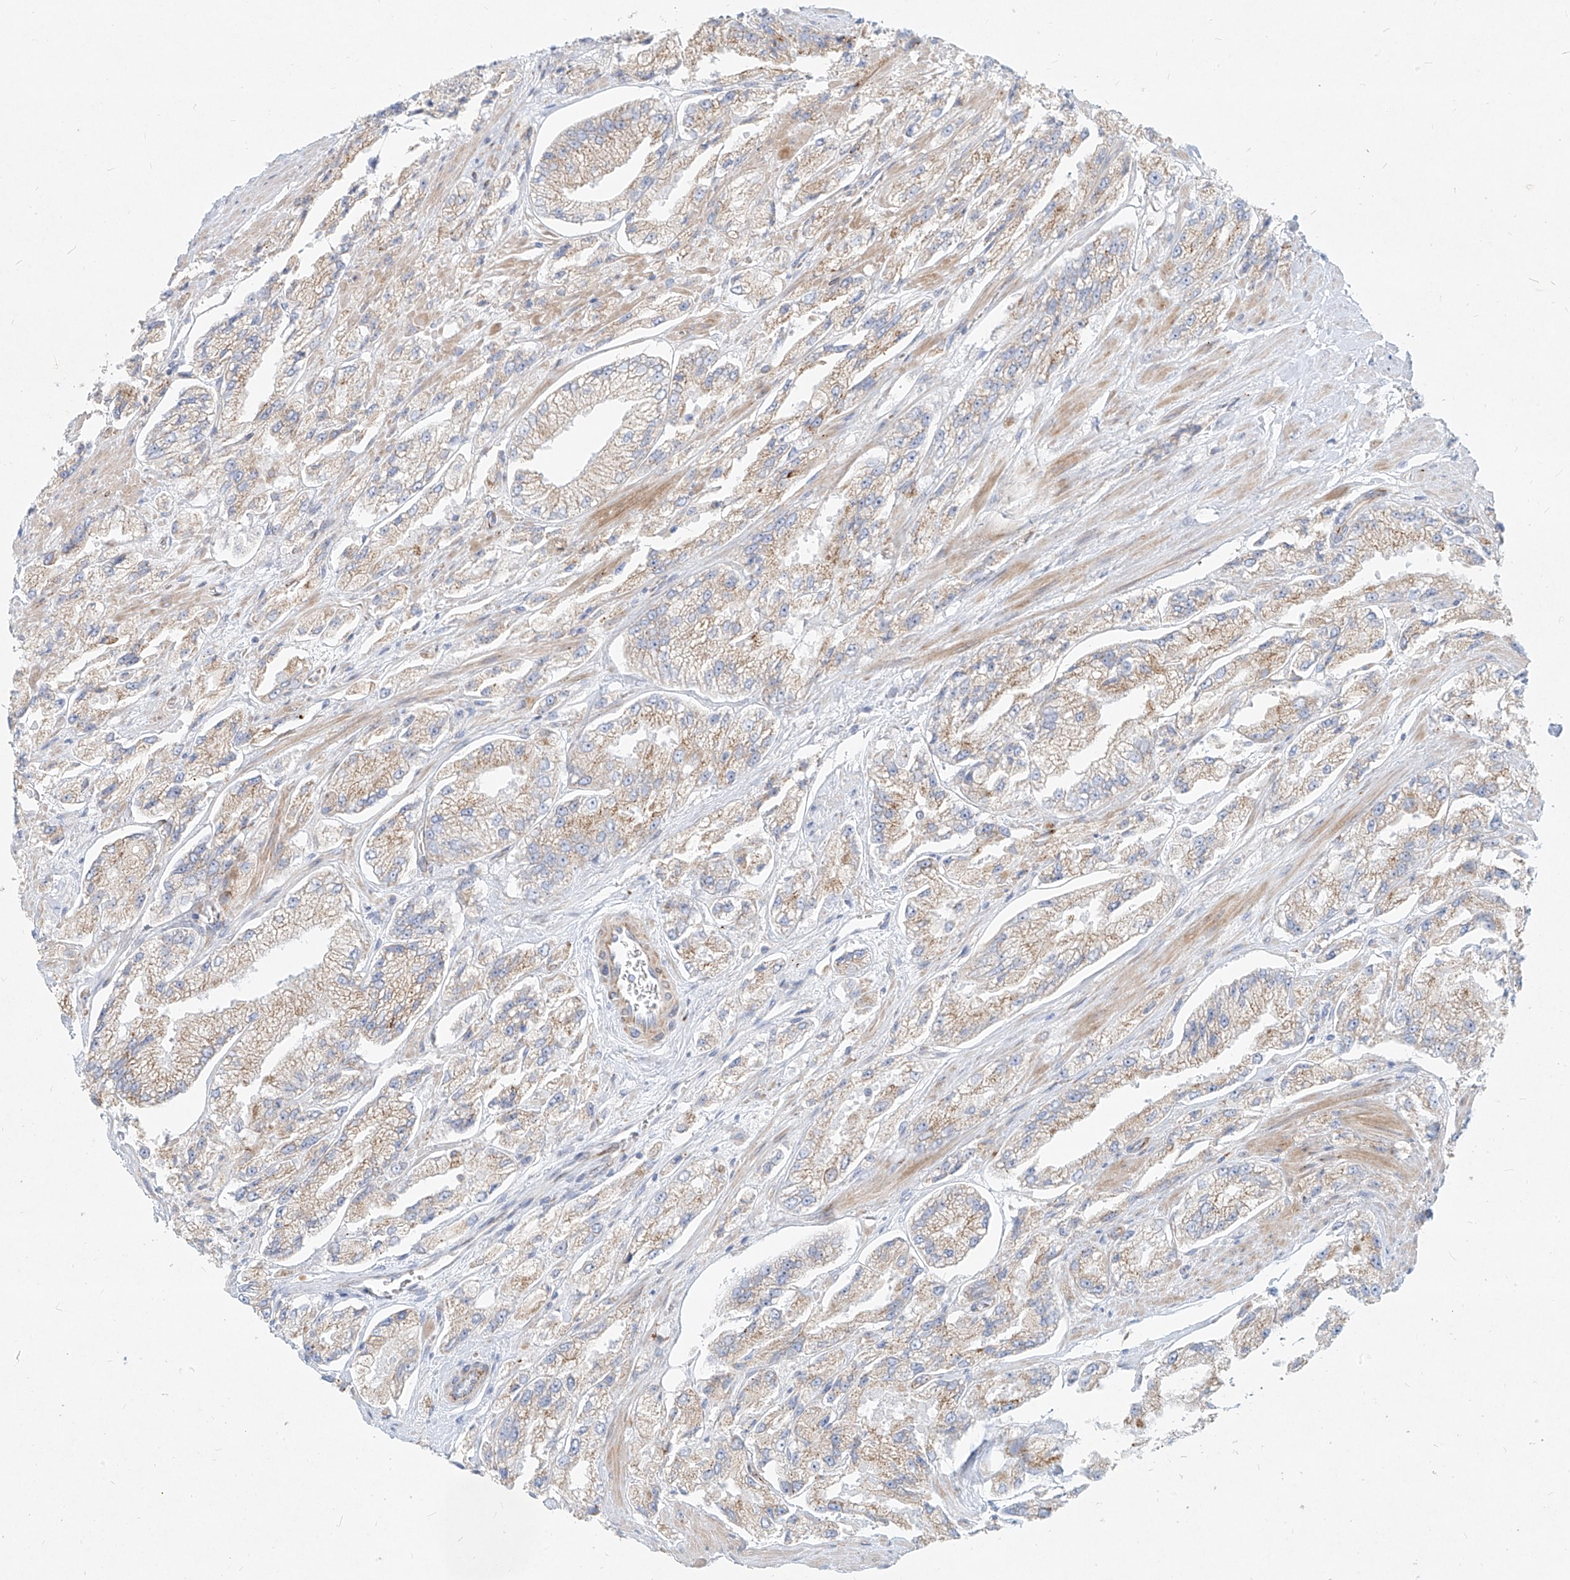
{"staining": {"intensity": "moderate", "quantity": "<25%", "location": "cytoplasmic/membranous"}, "tissue": "prostate cancer", "cell_type": "Tumor cells", "image_type": "cancer", "snomed": [{"axis": "morphology", "description": "Adenocarcinoma, High grade"}, {"axis": "topography", "description": "Prostate"}], "caption": "This image reveals immunohistochemistry staining of human prostate cancer (adenocarcinoma (high-grade)), with low moderate cytoplasmic/membranous positivity in approximately <25% of tumor cells.", "gene": "MTX2", "patient": {"sex": "male", "age": 58}}